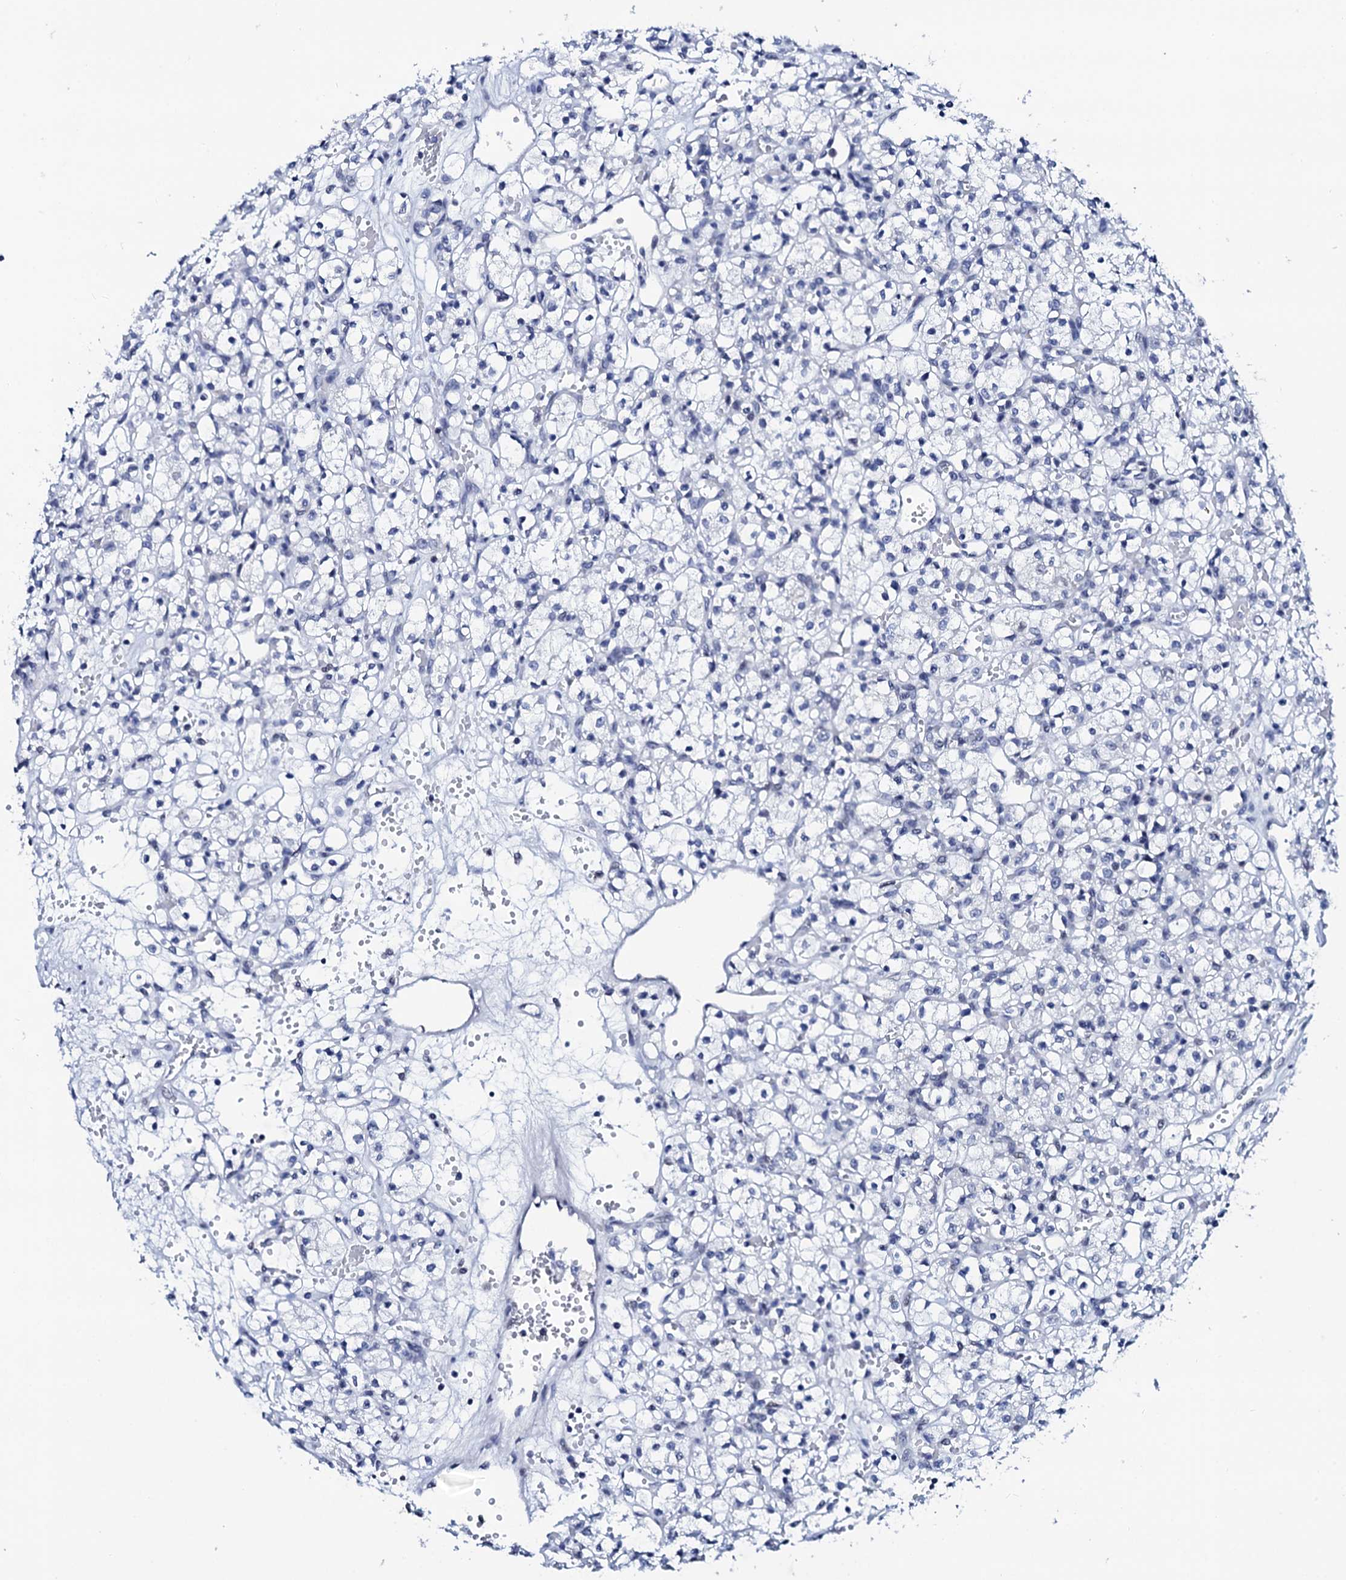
{"staining": {"intensity": "negative", "quantity": "none", "location": "none"}, "tissue": "renal cancer", "cell_type": "Tumor cells", "image_type": "cancer", "snomed": [{"axis": "morphology", "description": "Adenocarcinoma, NOS"}, {"axis": "topography", "description": "Kidney"}], "caption": "Immunohistochemistry (IHC) photomicrograph of human renal cancer (adenocarcinoma) stained for a protein (brown), which reveals no positivity in tumor cells.", "gene": "SPATA19", "patient": {"sex": "female", "age": 59}}